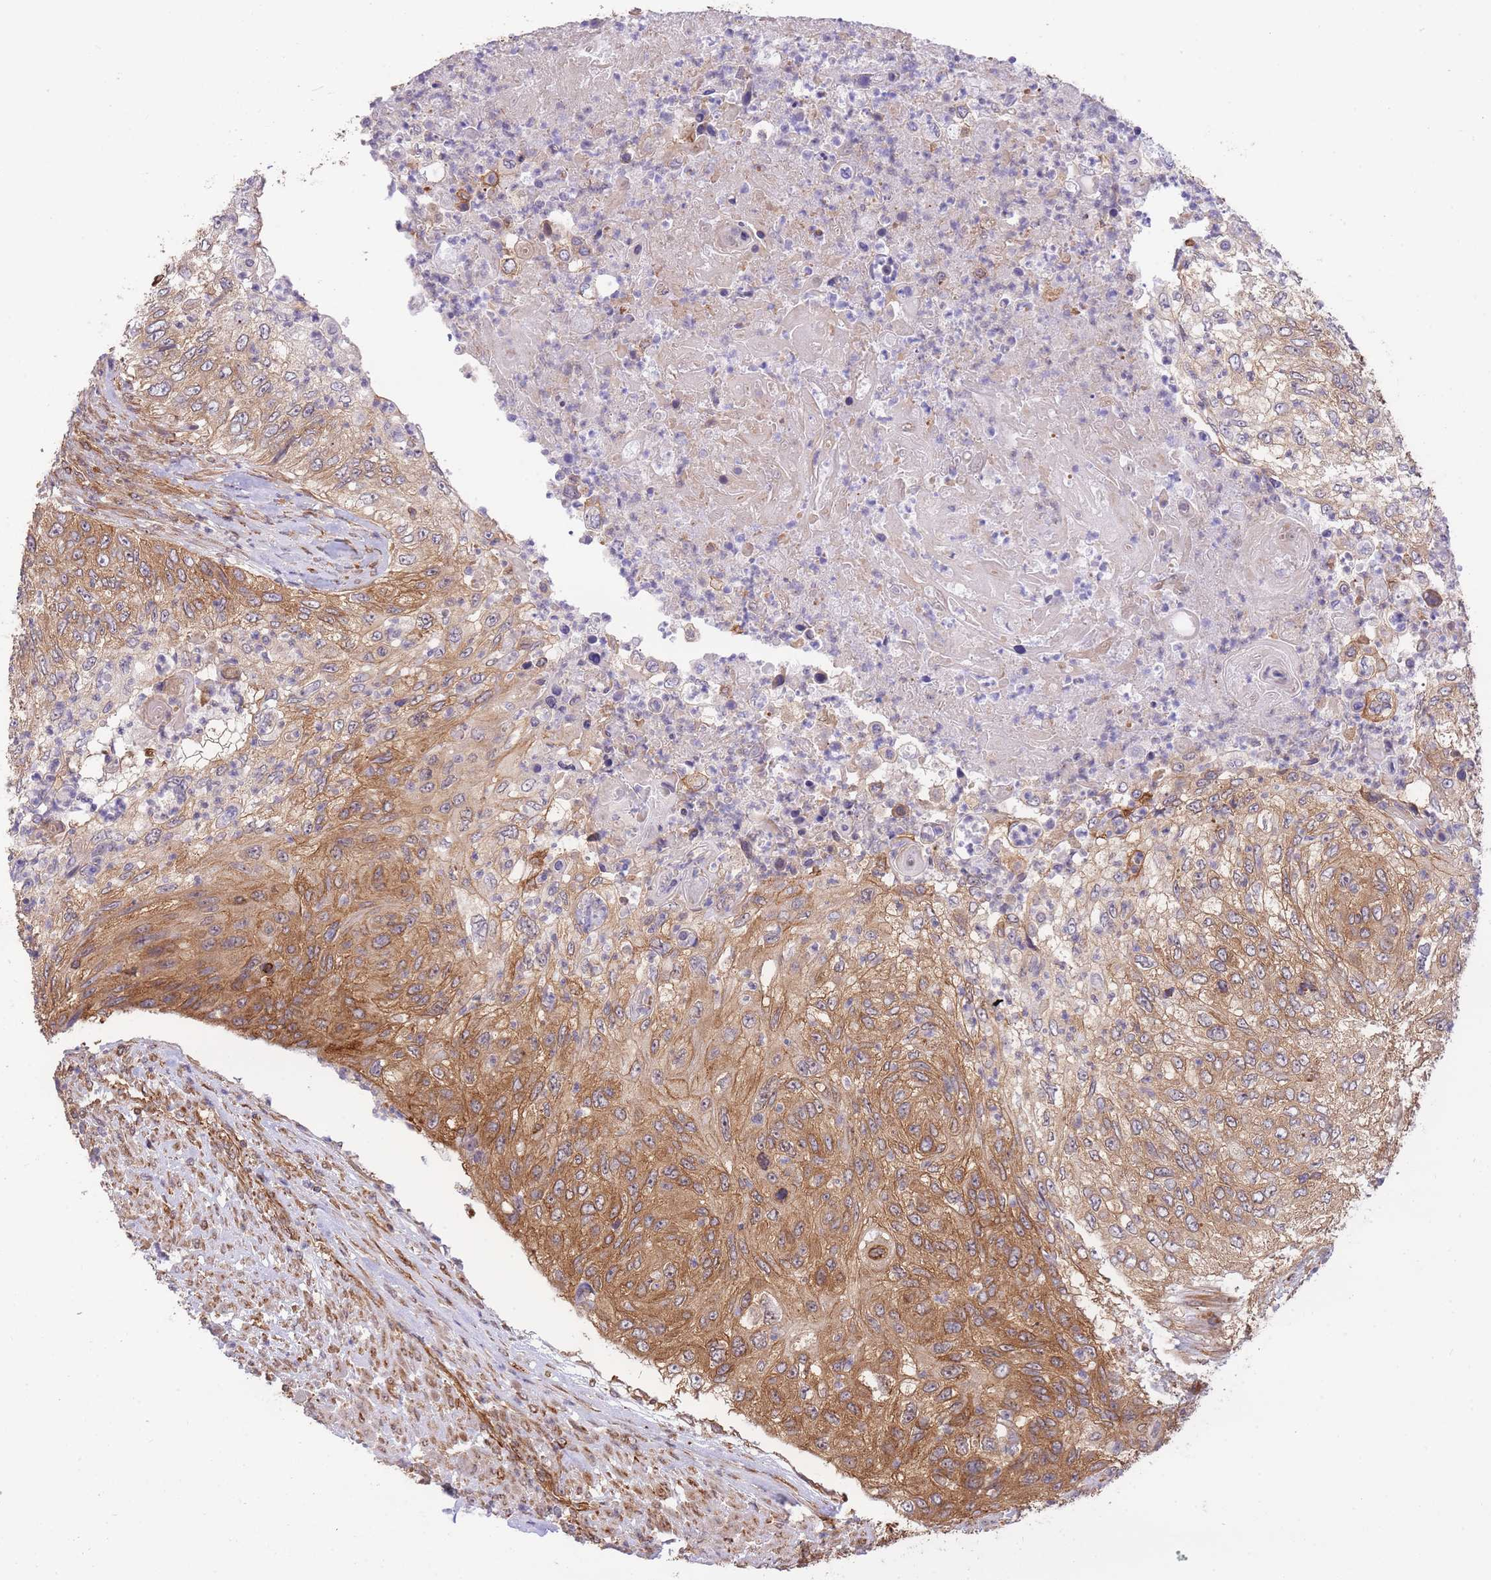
{"staining": {"intensity": "moderate", "quantity": ">75%", "location": "cytoplasmic/membranous"}, "tissue": "urothelial cancer", "cell_type": "Tumor cells", "image_type": "cancer", "snomed": [{"axis": "morphology", "description": "Urothelial carcinoma, High grade"}, {"axis": "topography", "description": "Urinary bladder"}], "caption": "A medium amount of moderate cytoplasmic/membranous positivity is seen in about >75% of tumor cells in high-grade urothelial carcinoma tissue.", "gene": "EXOSC8", "patient": {"sex": "female", "age": 60}}